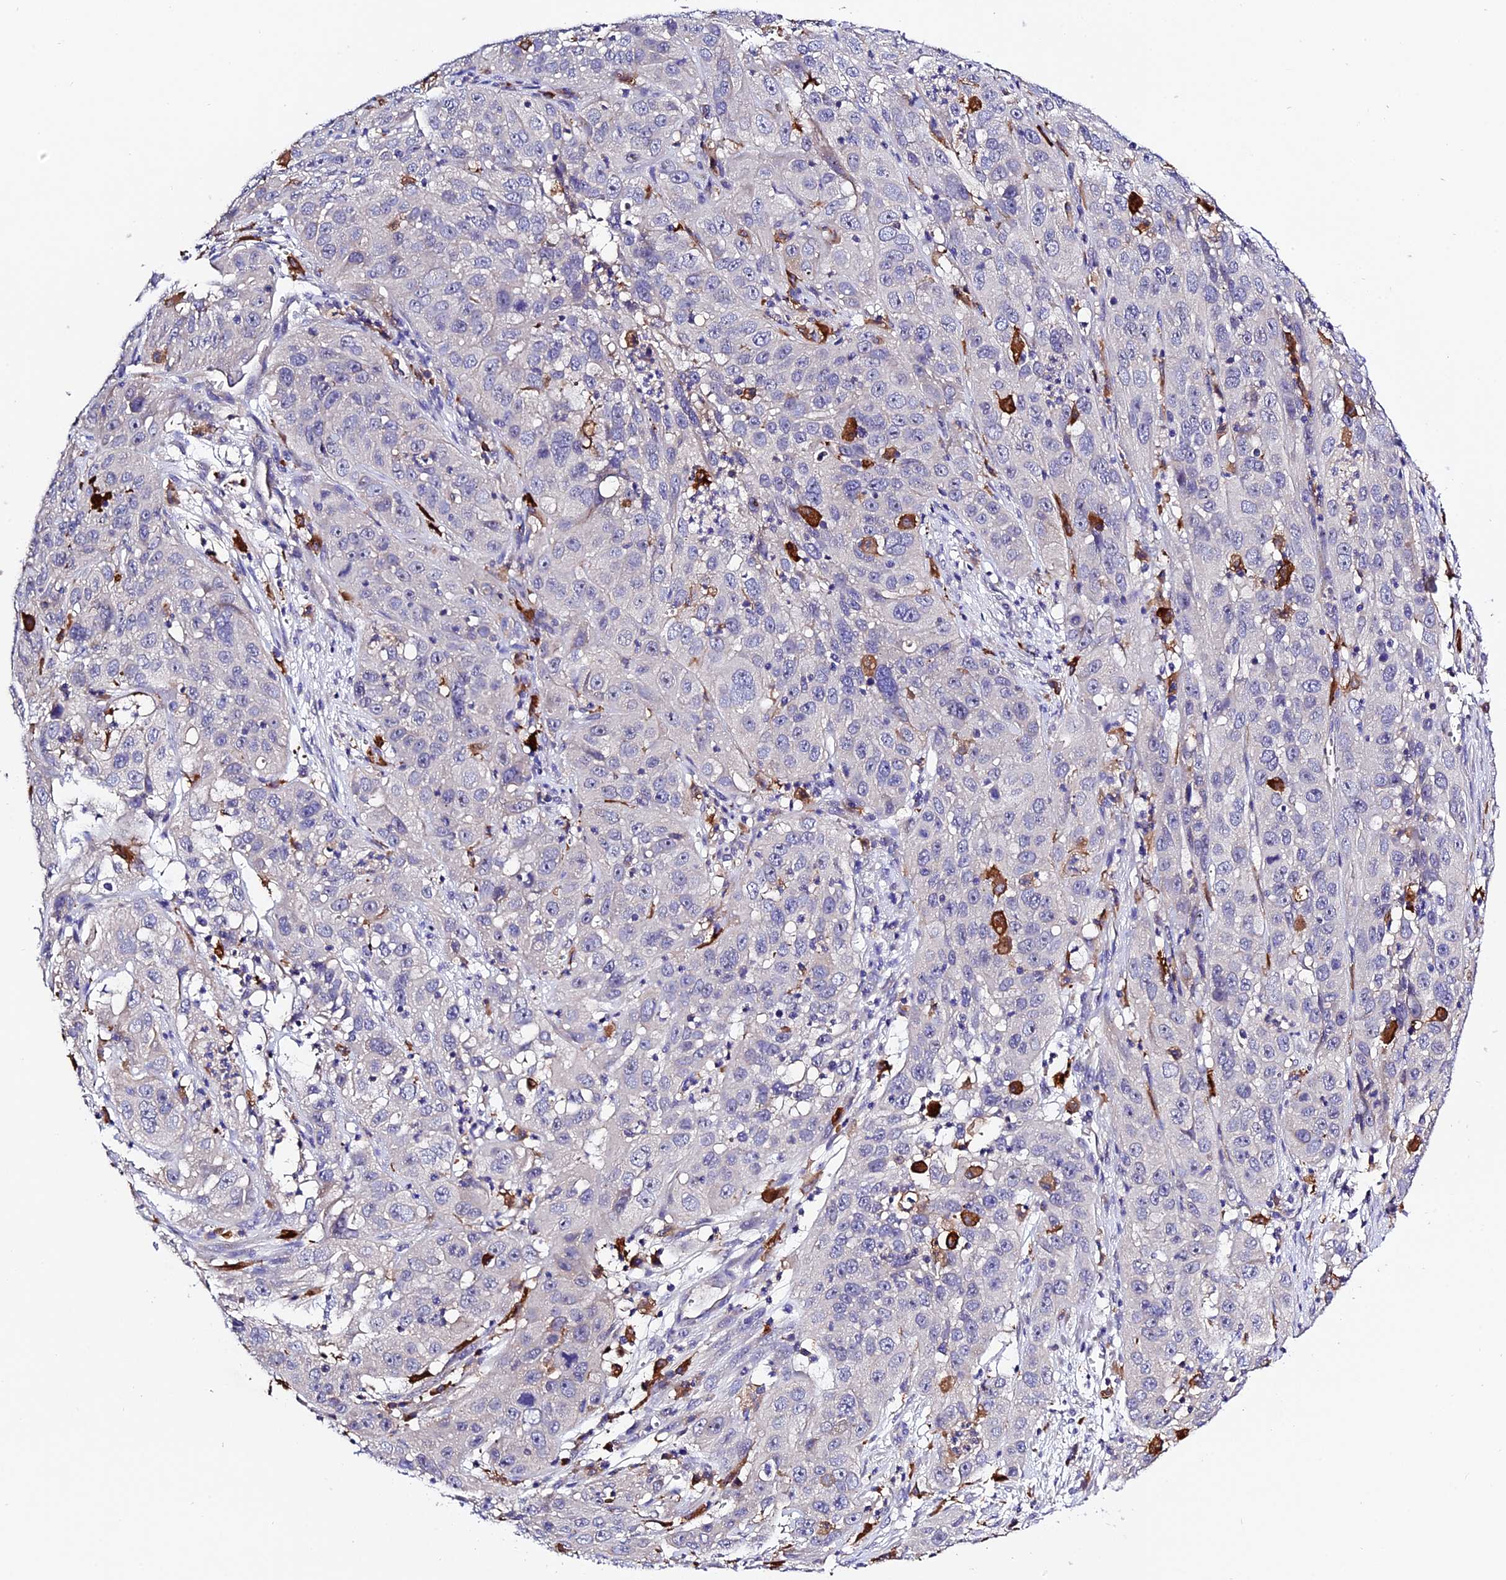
{"staining": {"intensity": "negative", "quantity": "none", "location": "none"}, "tissue": "cervical cancer", "cell_type": "Tumor cells", "image_type": "cancer", "snomed": [{"axis": "morphology", "description": "Squamous cell carcinoma, NOS"}, {"axis": "topography", "description": "Cervix"}], "caption": "Immunohistochemistry (IHC) of human cervical squamous cell carcinoma demonstrates no expression in tumor cells.", "gene": "CILP2", "patient": {"sex": "female", "age": 32}}